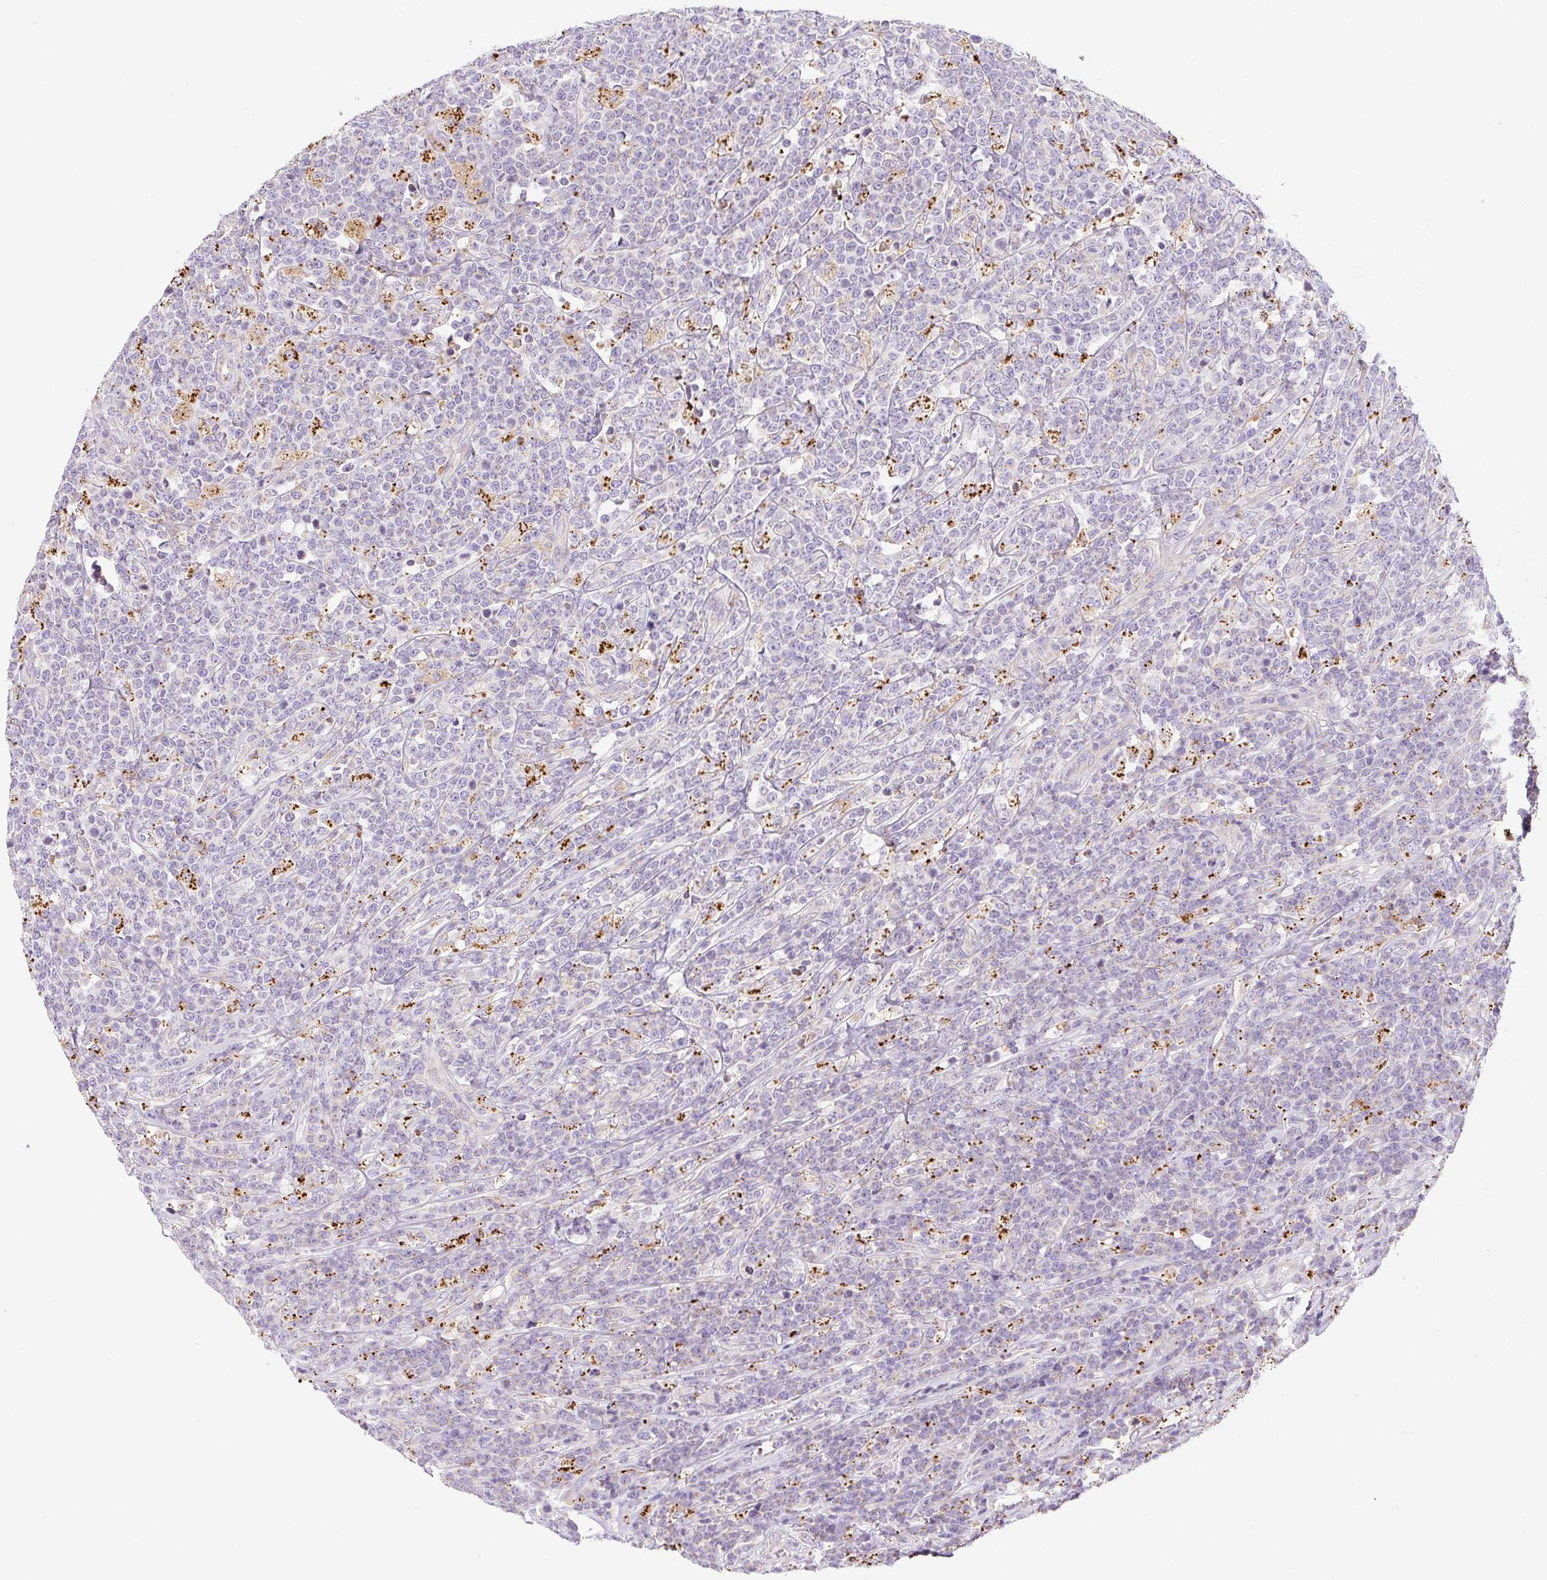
{"staining": {"intensity": "negative", "quantity": "none", "location": "none"}, "tissue": "lymphoma", "cell_type": "Tumor cells", "image_type": "cancer", "snomed": [{"axis": "morphology", "description": "Malignant lymphoma, non-Hodgkin's type, High grade"}, {"axis": "topography", "description": "Small intestine"}], "caption": "The immunohistochemistry image has no significant staining in tumor cells of high-grade malignant lymphoma, non-Hodgkin's type tissue.", "gene": "CLEC3A", "patient": {"sex": "male", "age": 8}}